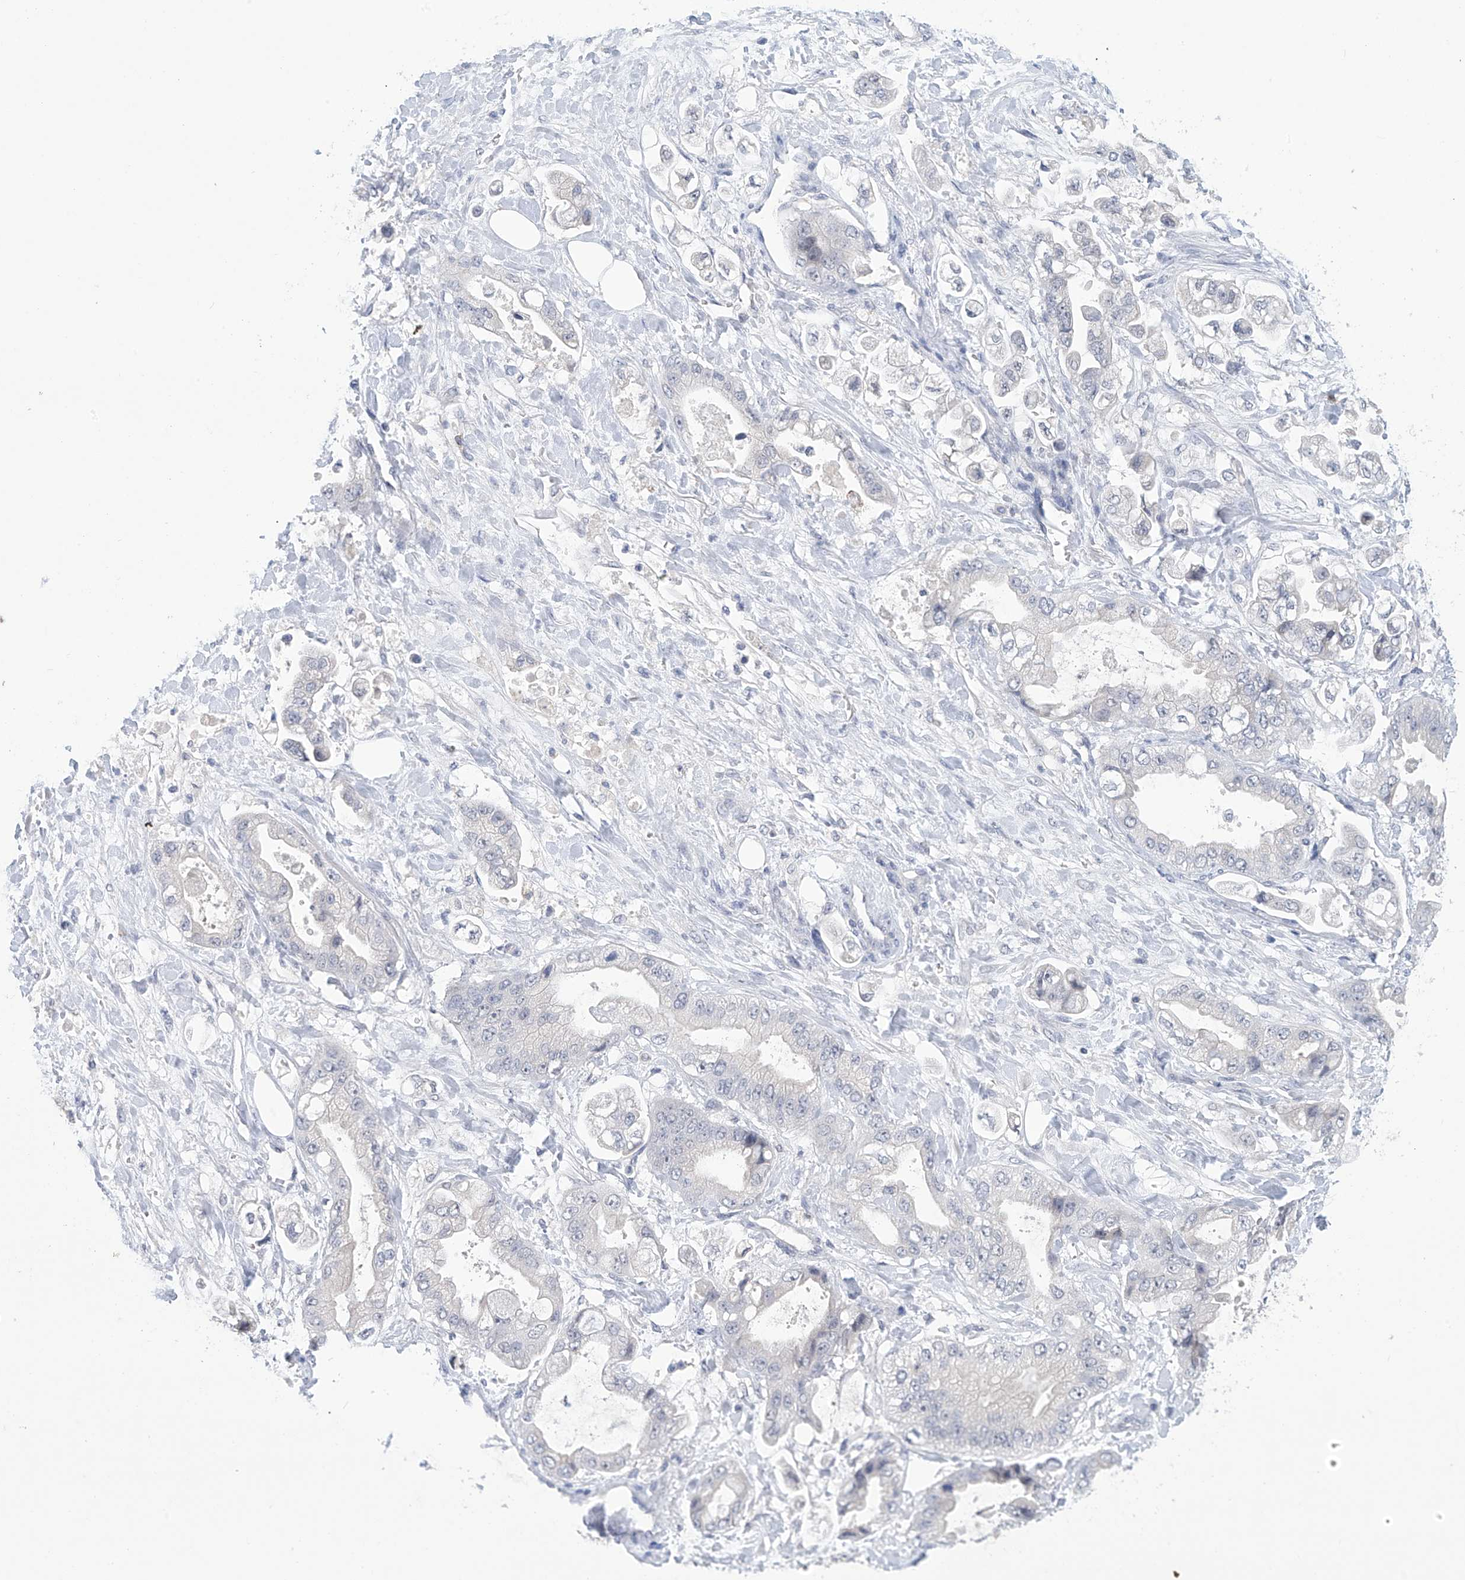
{"staining": {"intensity": "negative", "quantity": "none", "location": "none"}, "tissue": "stomach cancer", "cell_type": "Tumor cells", "image_type": "cancer", "snomed": [{"axis": "morphology", "description": "Adenocarcinoma, NOS"}, {"axis": "topography", "description": "Stomach"}], "caption": "Micrograph shows no significant protein positivity in tumor cells of adenocarcinoma (stomach). (Brightfield microscopy of DAB immunohistochemistry (IHC) at high magnification).", "gene": "IBA57", "patient": {"sex": "male", "age": 62}}